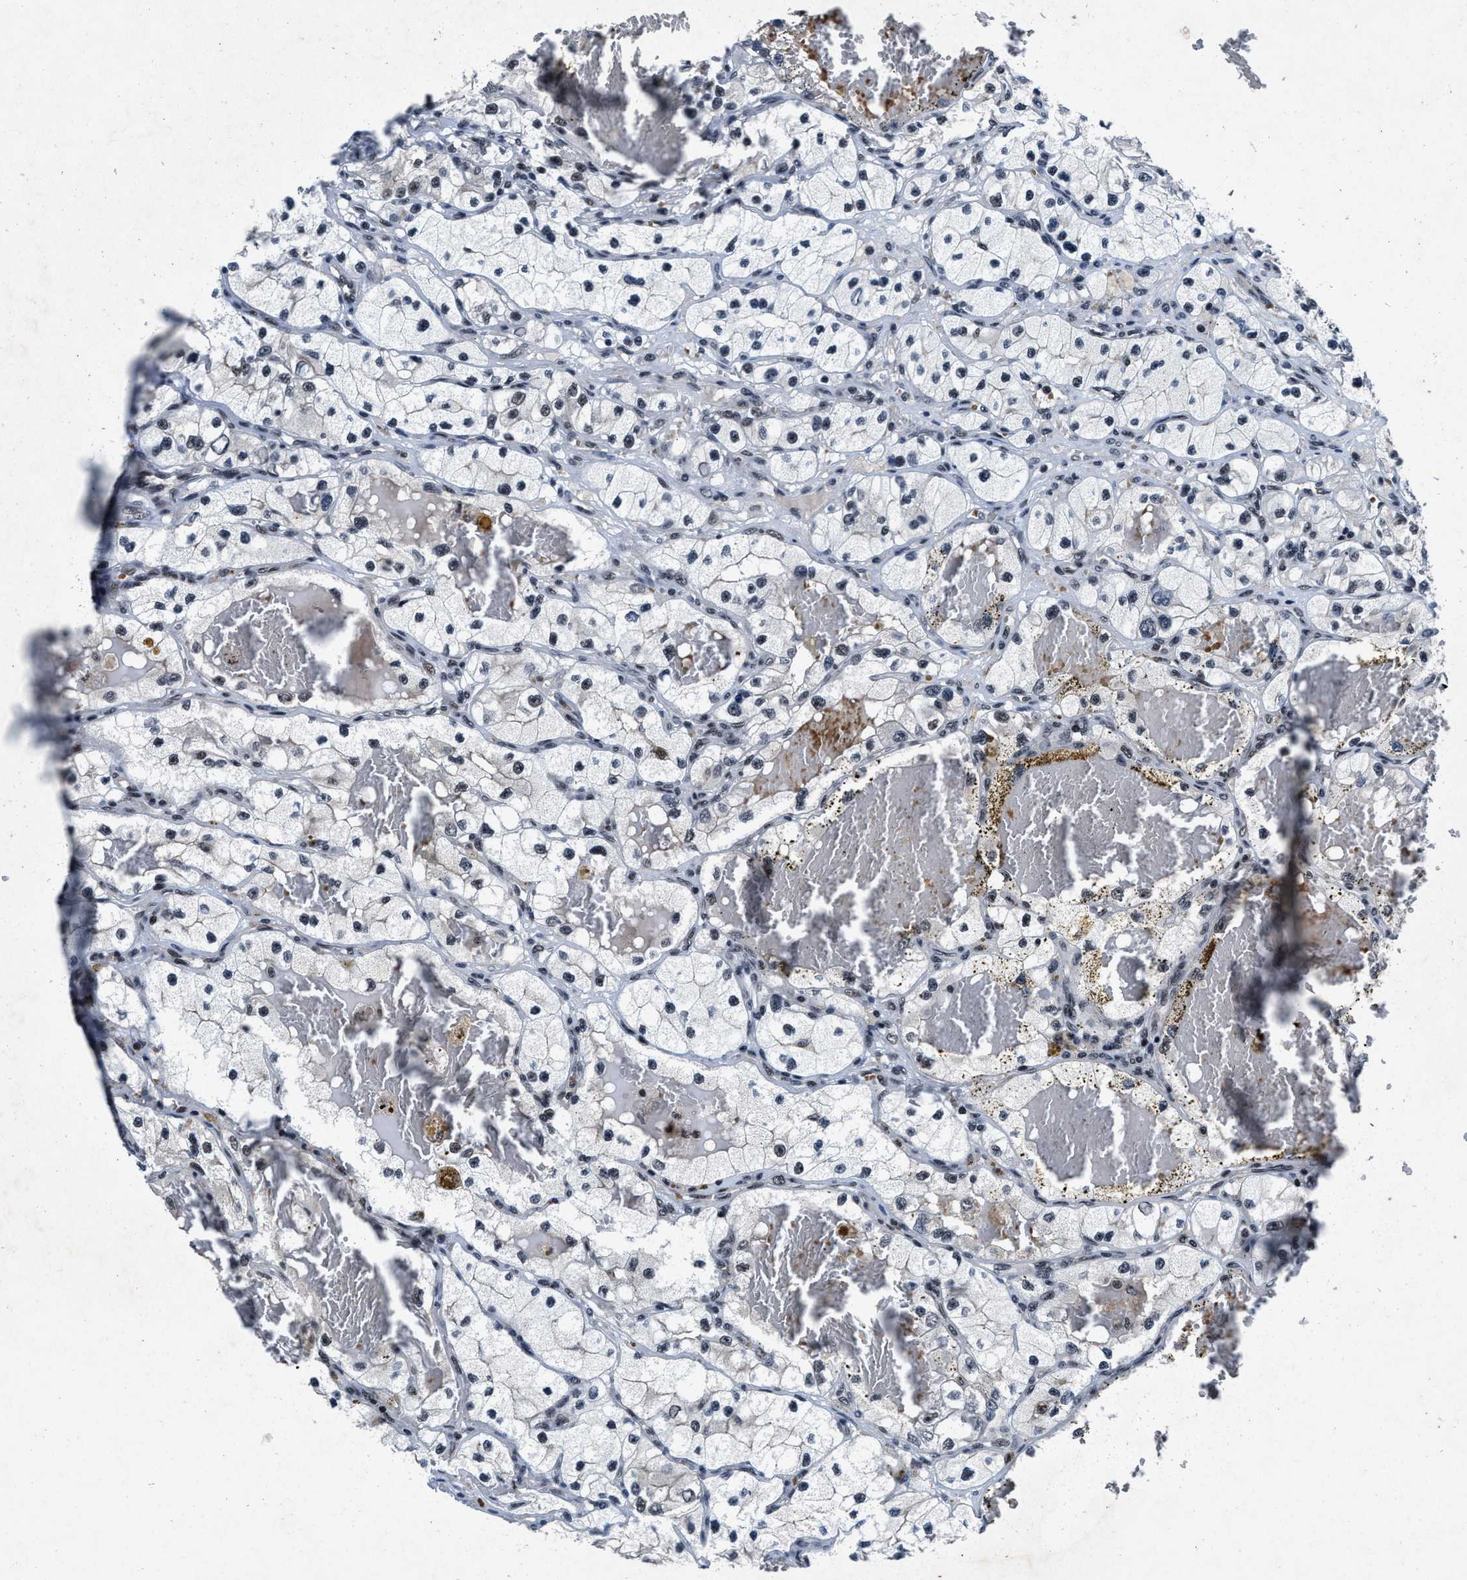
{"staining": {"intensity": "moderate", "quantity": "<25%", "location": "nuclear"}, "tissue": "renal cancer", "cell_type": "Tumor cells", "image_type": "cancer", "snomed": [{"axis": "morphology", "description": "Adenocarcinoma, NOS"}, {"axis": "topography", "description": "Kidney"}], "caption": "This image demonstrates immunohistochemistry staining of adenocarcinoma (renal), with low moderate nuclear positivity in approximately <25% of tumor cells.", "gene": "ZNF233", "patient": {"sex": "female", "age": 57}}